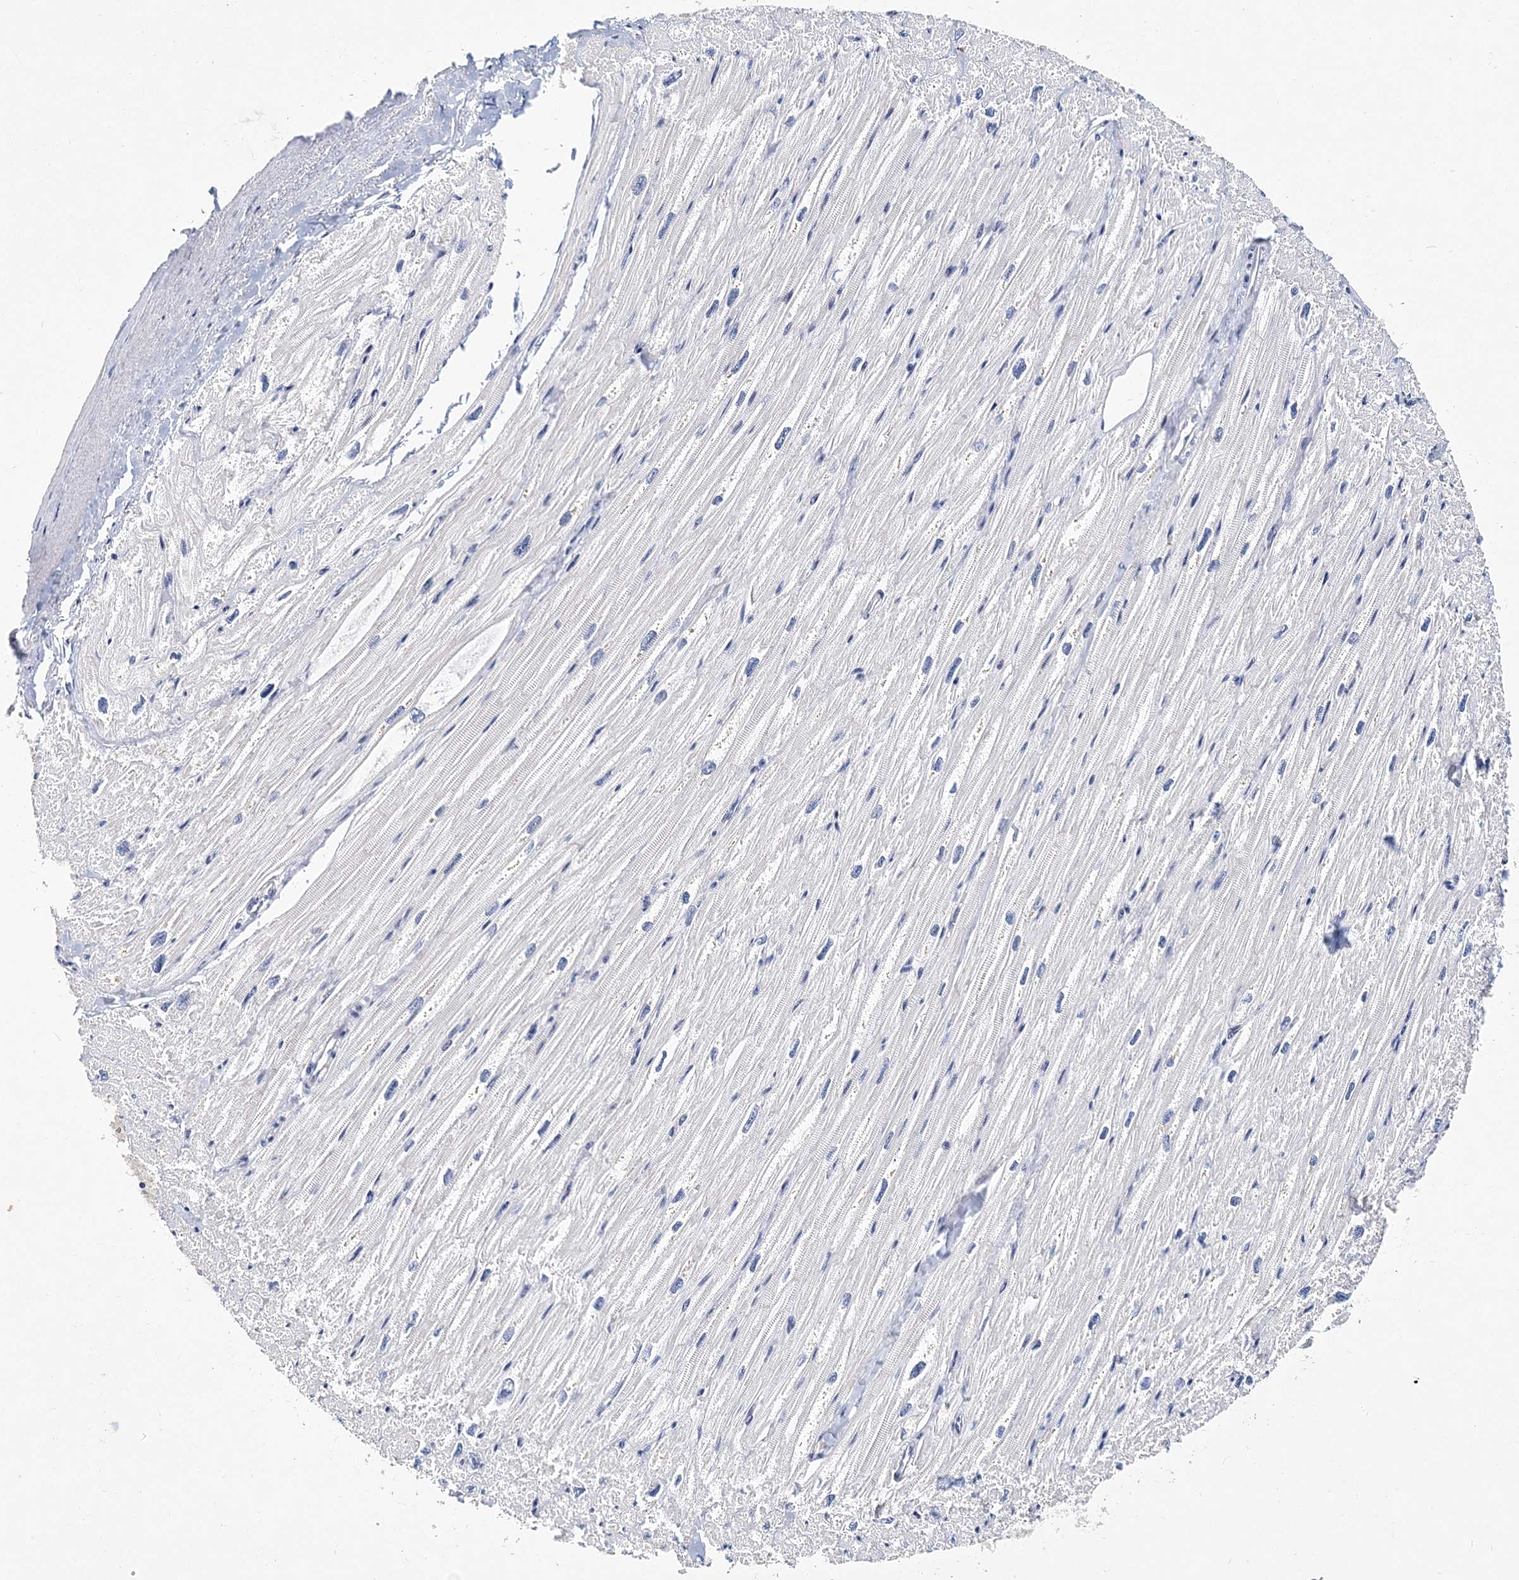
{"staining": {"intensity": "negative", "quantity": "none", "location": "none"}, "tissue": "heart muscle", "cell_type": "Cardiomyocytes", "image_type": "normal", "snomed": [{"axis": "morphology", "description": "Normal tissue, NOS"}, {"axis": "topography", "description": "Heart"}], "caption": "A photomicrograph of human heart muscle is negative for staining in cardiomyocytes. The staining is performed using DAB brown chromogen with nuclei counter-stained in using hematoxylin.", "gene": "ITGA2B", "patient": {"sex": "male", "age": 50}}